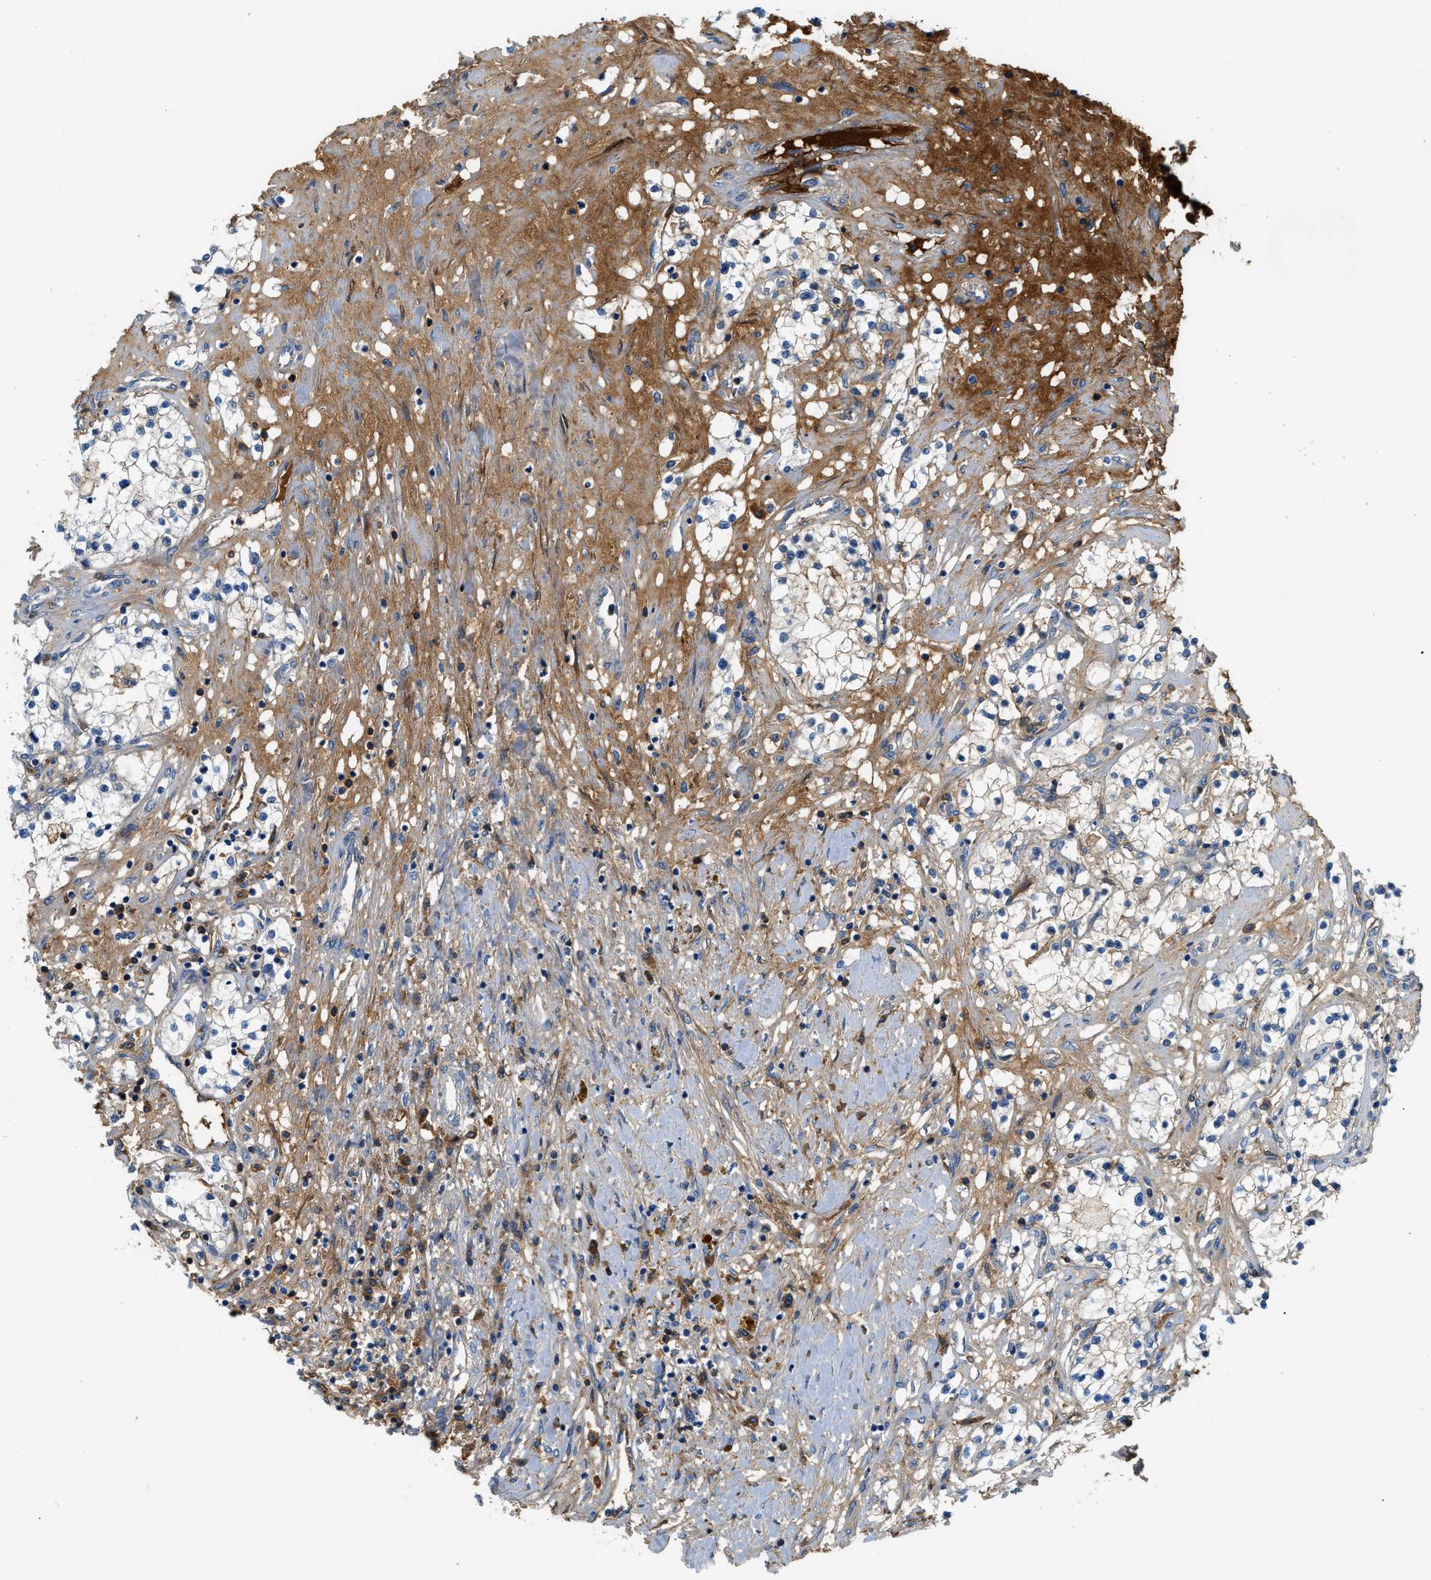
{"staining": {"intensity": "moderate", "quantity": "25%-75%", "location": "cytoplasmic/membranous"}, "tissue": "renal cancer", "cell_type": "Tumor cells", "image_type": "cancer", "snomed": [{"axis": "morphology", "description": "Adenocarcinoma, NOS"}, {"axis": "topography", "description": "Kidney"}], "caption": "Protein expression analysis of renal cancer (adenocarcinoma) exhibits moderate cytoplasmic/membranous expression in about 25%-75% of tumor cells.", "gene": "CFI", "patient": {"sex": "male", "age": 68}}